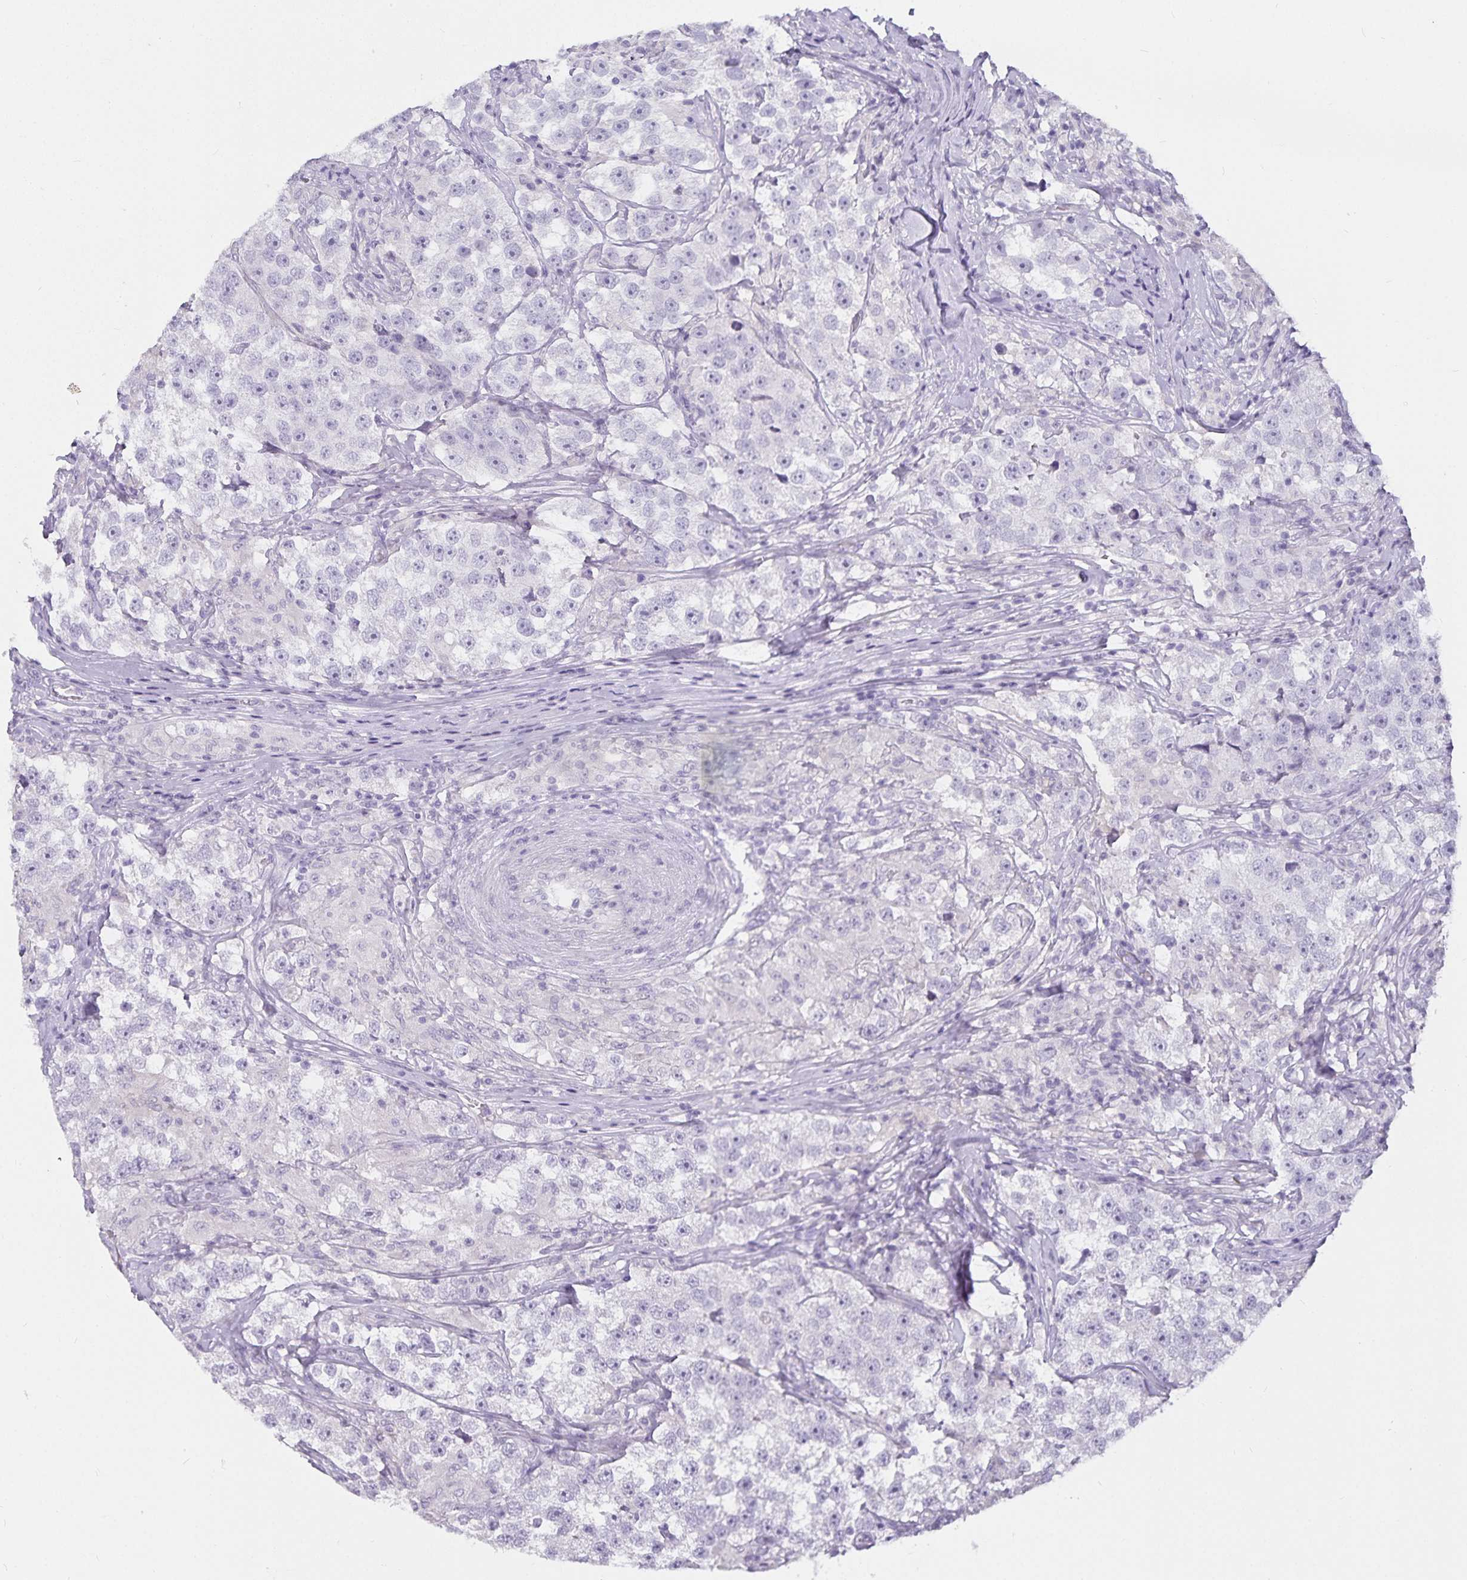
{"staining": {"intensity": "negative", "quantity": "none", "location": "none"}, "tissue": "testis cancer", "cell_type": "Tumor cells", "image_type": "cancer", "snomed": [{"axis": "morphology", "description": "Seminoma, NOS"}, {"axis": "topography", "description": "Testis"}], "caption": "Tumor cells show no significant expression in testis cancer. (Stains: DAB immunohistochemistry with hematoxylin counter stain, Microscopy: brightfield microscopy at high magnification).", "gene": "CA12", "patient": {"sex": "male", "age": 46}}